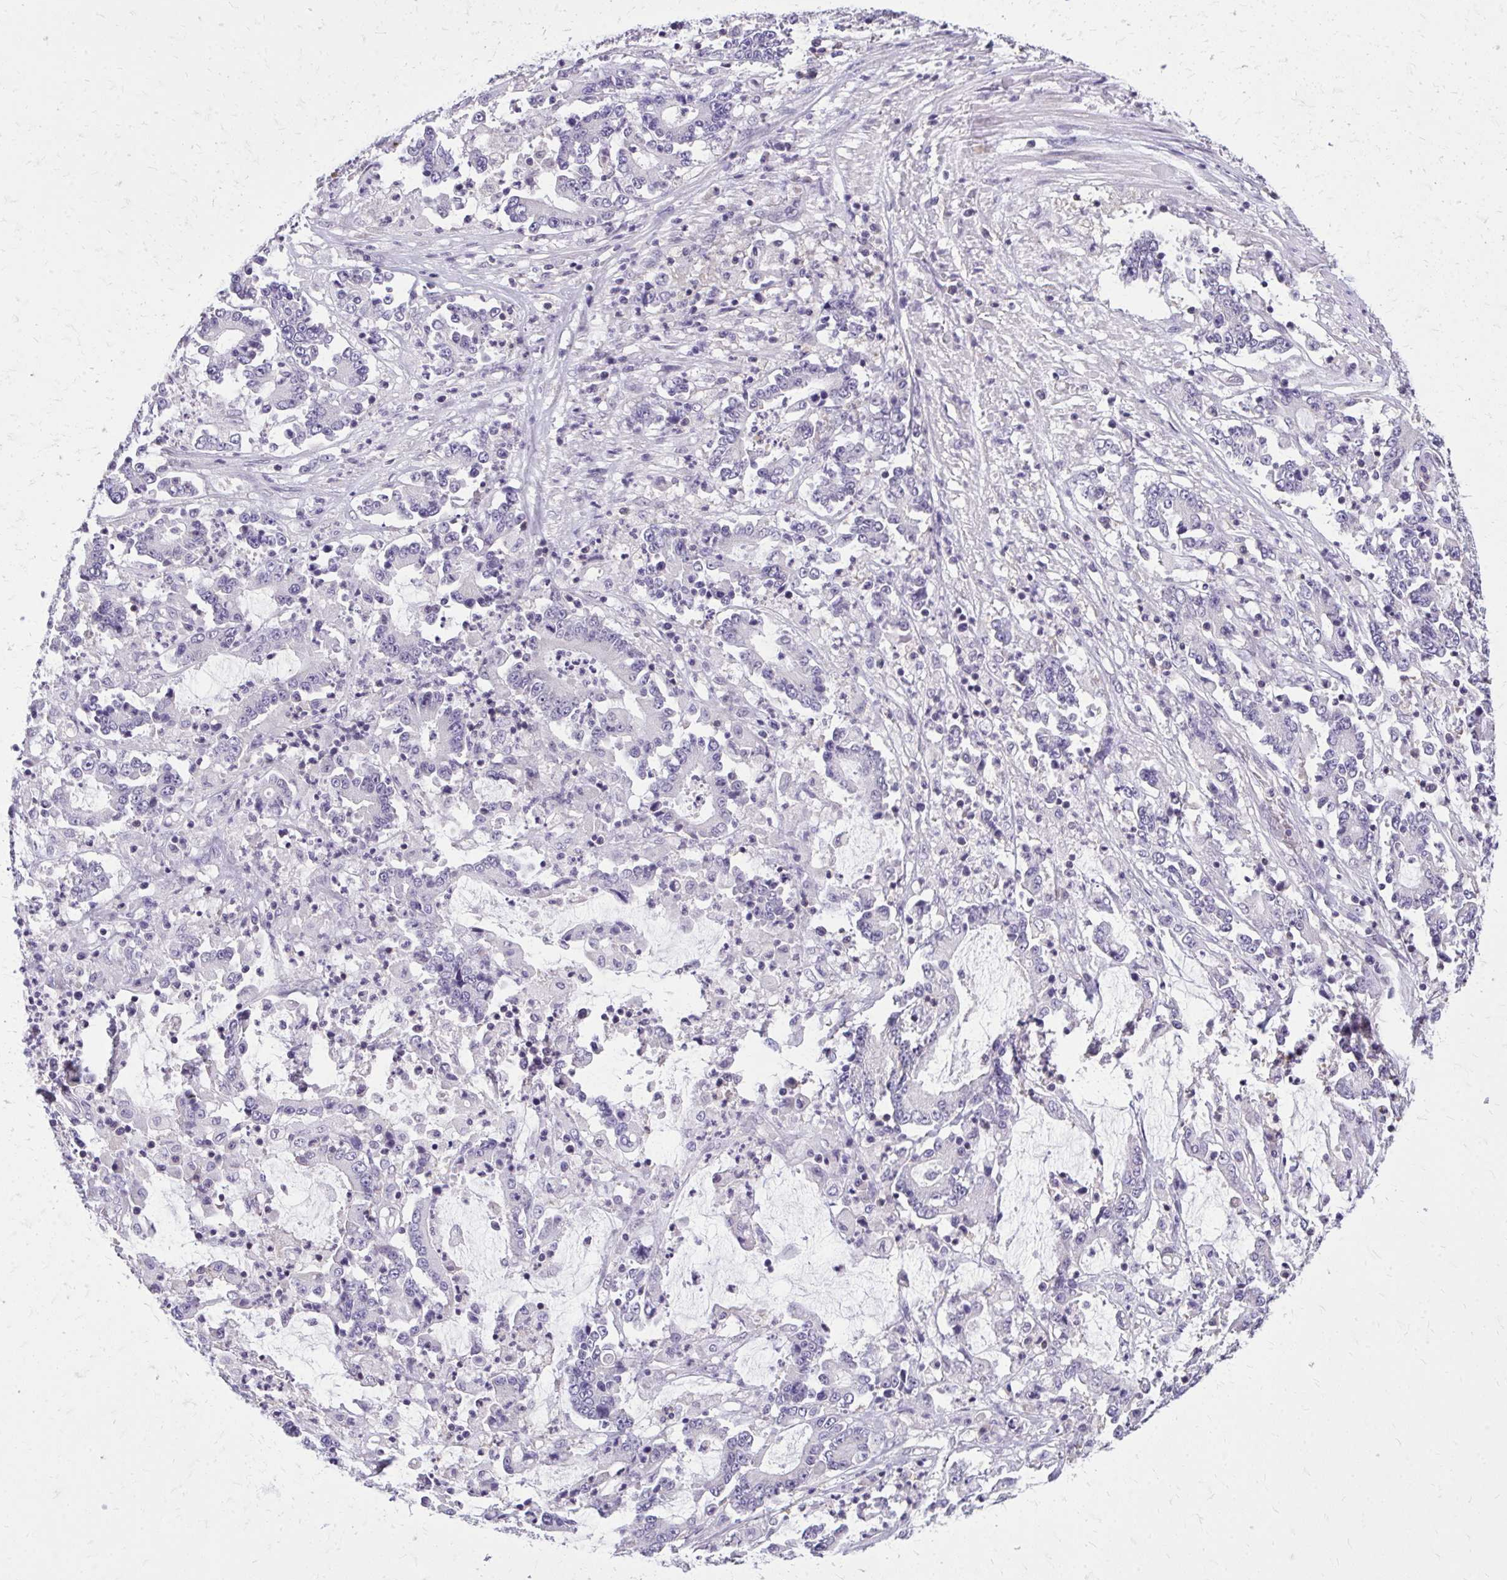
{"staining": {"intensity": "negative", "quantity": "none", "location": "none"}, "tissue": "stomach cancer", "cell_type": "Tumor cells", "image_type": "cancer", "snomed": [{"axis": "morphology", "description": "Adenocarcinoma, NOS"}, {"axis": "topography", "description": "Stomach, upper"}], "caption": "High power microscopy photomicrograph of an IHC micrograph of adenocarcinoma (stomach), revealing no significant positivity in tumor cells.", "gene": "AKAP5", "patient": {"sex": "male", "age": 68}}